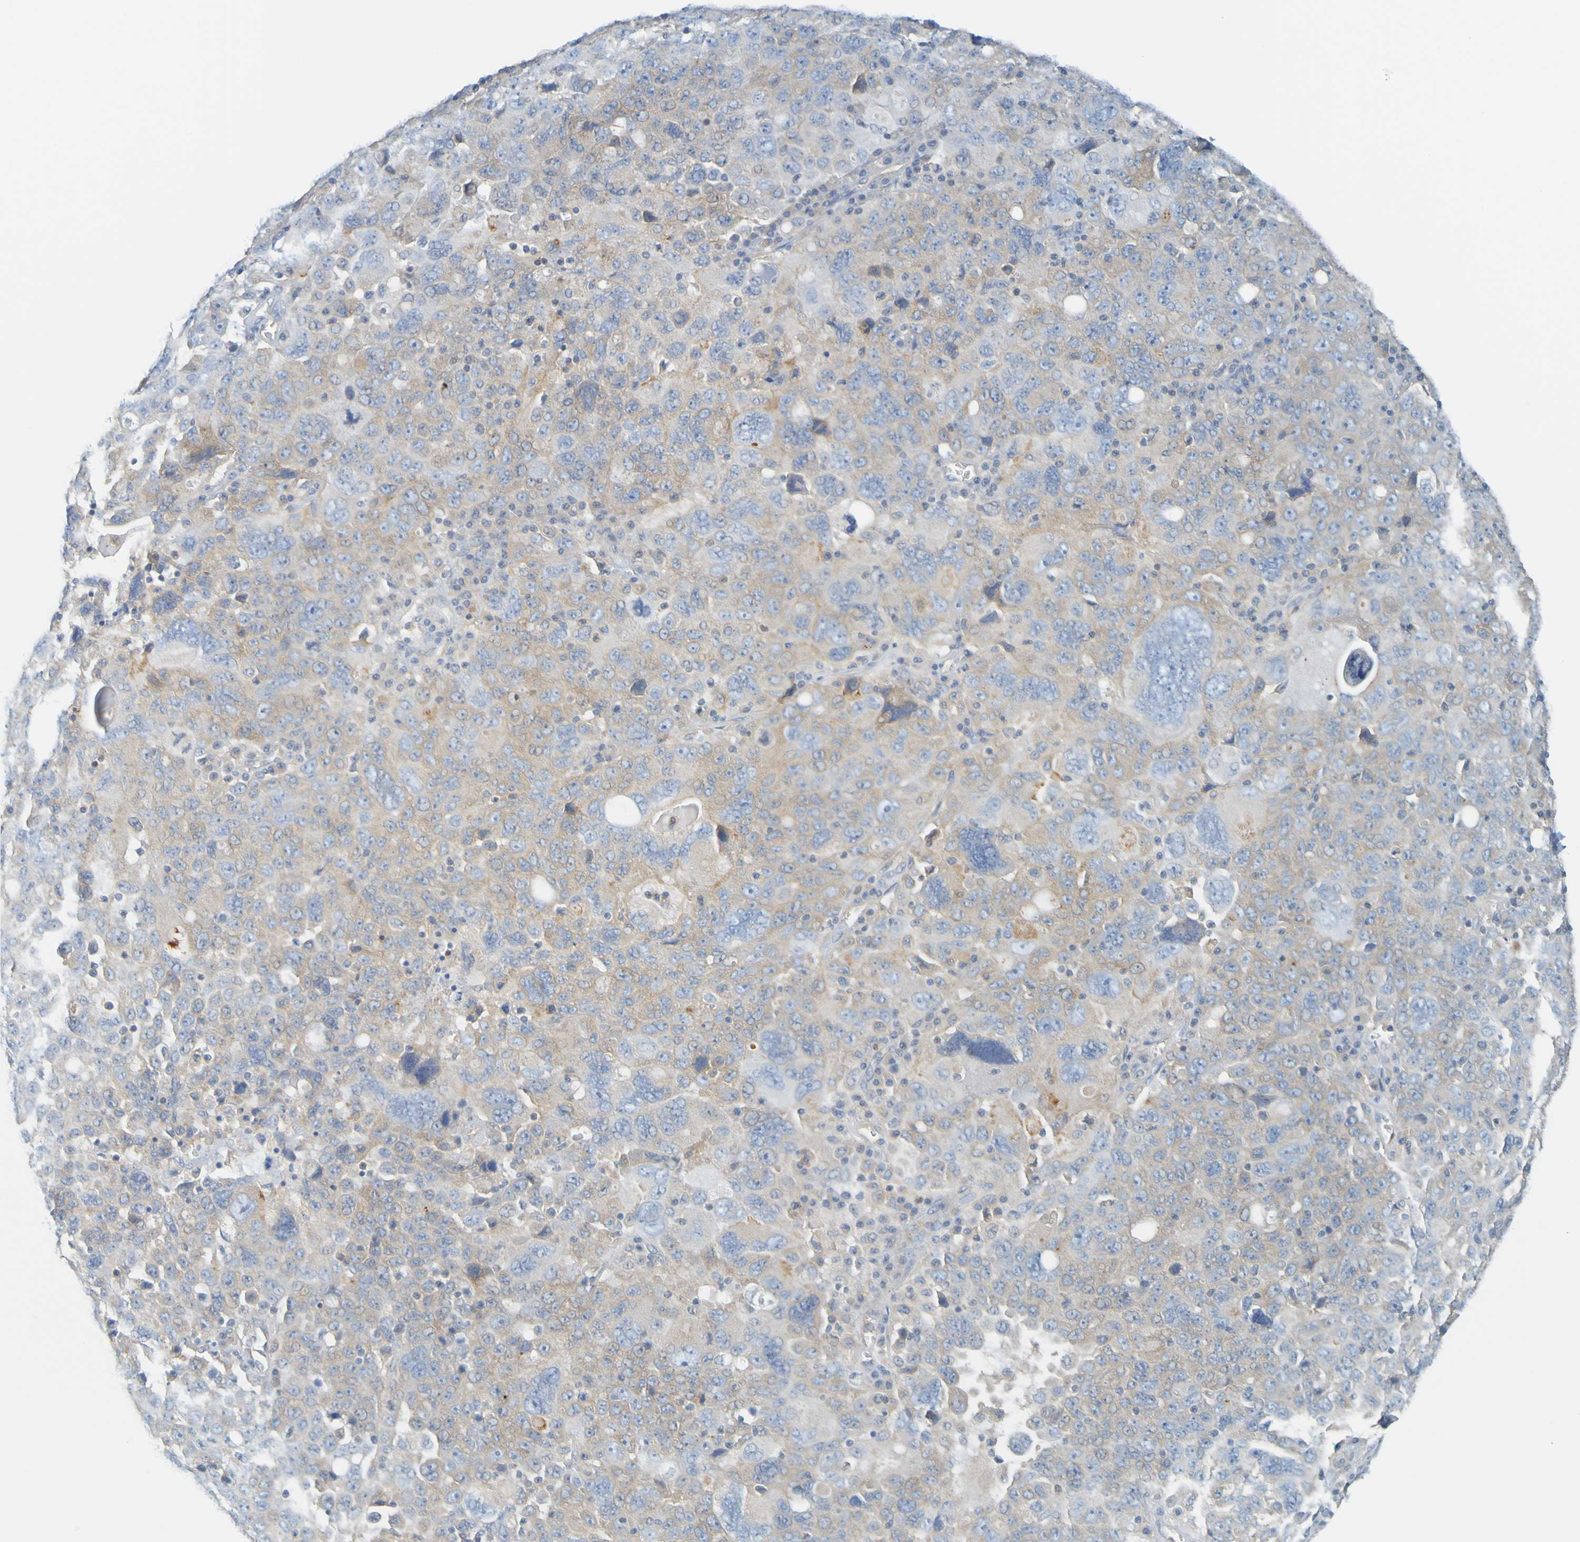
{"staining": {"intensity": "weak", "quantity": ">75%", "location": "cytoplasmic/membranous"}, "tissue": "ovarian cancer", "cell_type": "Tumor cells", "image_type": "cancer", "snomed": [{"axis": "morphology", "description": "Carcinoma, endometroid"}, {"axis": "topography", "description": "Ovary"}], "caption": "Immunohistochemical staining of ovarian cancer (endometroid carcinoma) demonstrates low levels of weak cytoplasmic/membranous expression in about >75% of tumor cells.", "gene": "APPL1", "patient": {"sex": "female", "age": 62}}